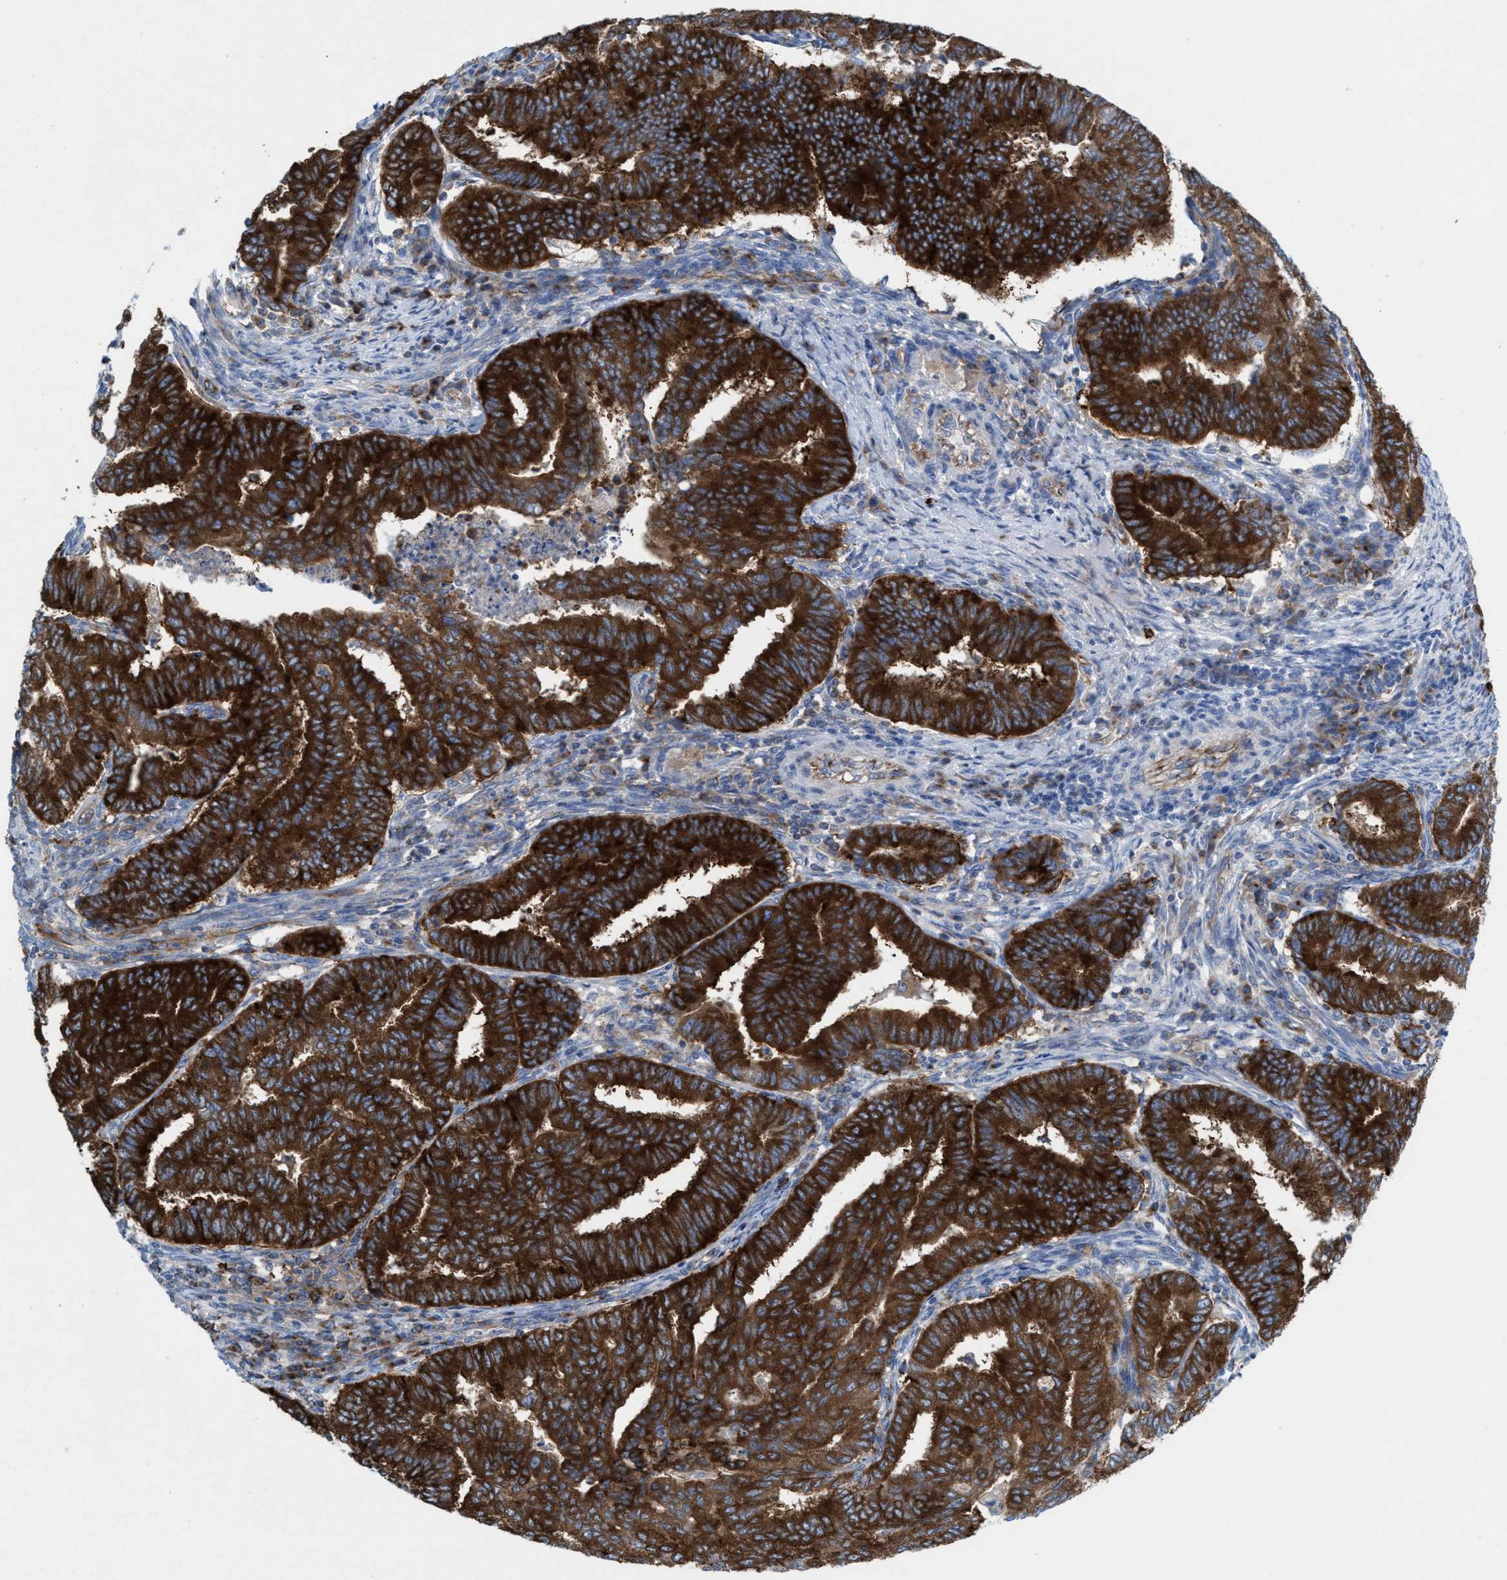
{"staining": {"intensity": "strong", "quantity": ">75%", "location": "cytoplasmic/membranous"}, "tissue": "endometrial cancer", "cell_type": "Tumor cells", "image_type": "cancer", "snomed": [{"axis": "morphology", "description": "Polyp, NOS"}, {"axis": "morphology", "description": "Adenocarcinoma, NOS"}, {"axis": "morphology", "description": "Adenoma, NOS"}, {"axis": "topography", "description": "Endometrium"}], "caption": "Tumor cells display high levels of strong cytoplasmic/membranous staining in approximately >75% of cells in endometrial cancer (adenocarcinoma).", "gene": "NYAP1", "patient": {"sex": "female", "age": 79}}